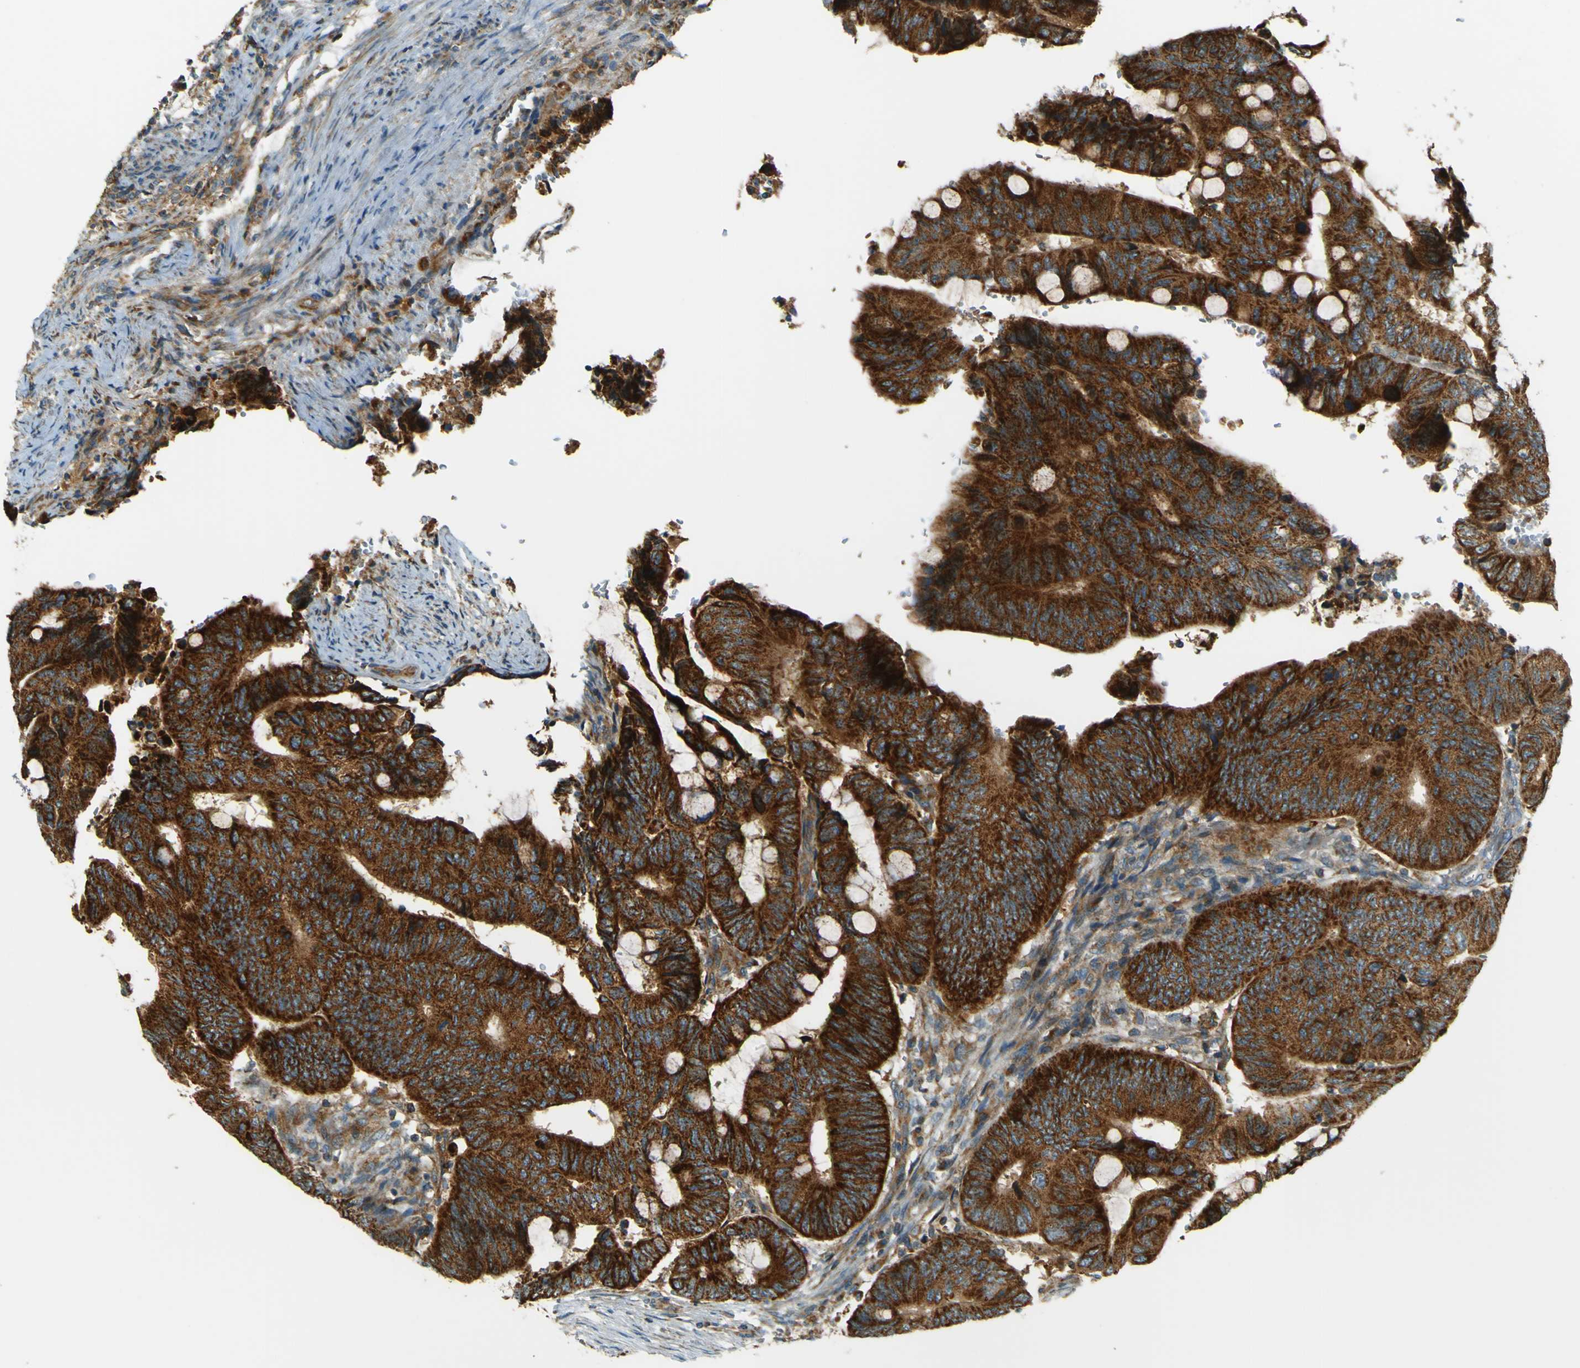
{"staining": {"intensity": "strong", "quantity": ">75%", "location": "cytoplasmic/membranous"}, "tissue": "colorectal cancer", "cell_type": "Tumor cells", "image_type": "cancer", "snomed": [{"axis": "morphology", "description": "Normal tissue, NOS"}, {"axis": "morphology", "description": "Adenocarcinoma, NOS"}, {"axis": "topography", "description": "Rectum"}, {"axis": "topography", "description": "Peripheral nerve tissue"}], "caption": "This is a histology image of IHC staining of colorectal adenocarcinoma, which shows strong positivity in the cytoplasmic/membranous of tumor cells.", "gene": "DNAJC5", "patient": {"sex": "male", "age": 92}}